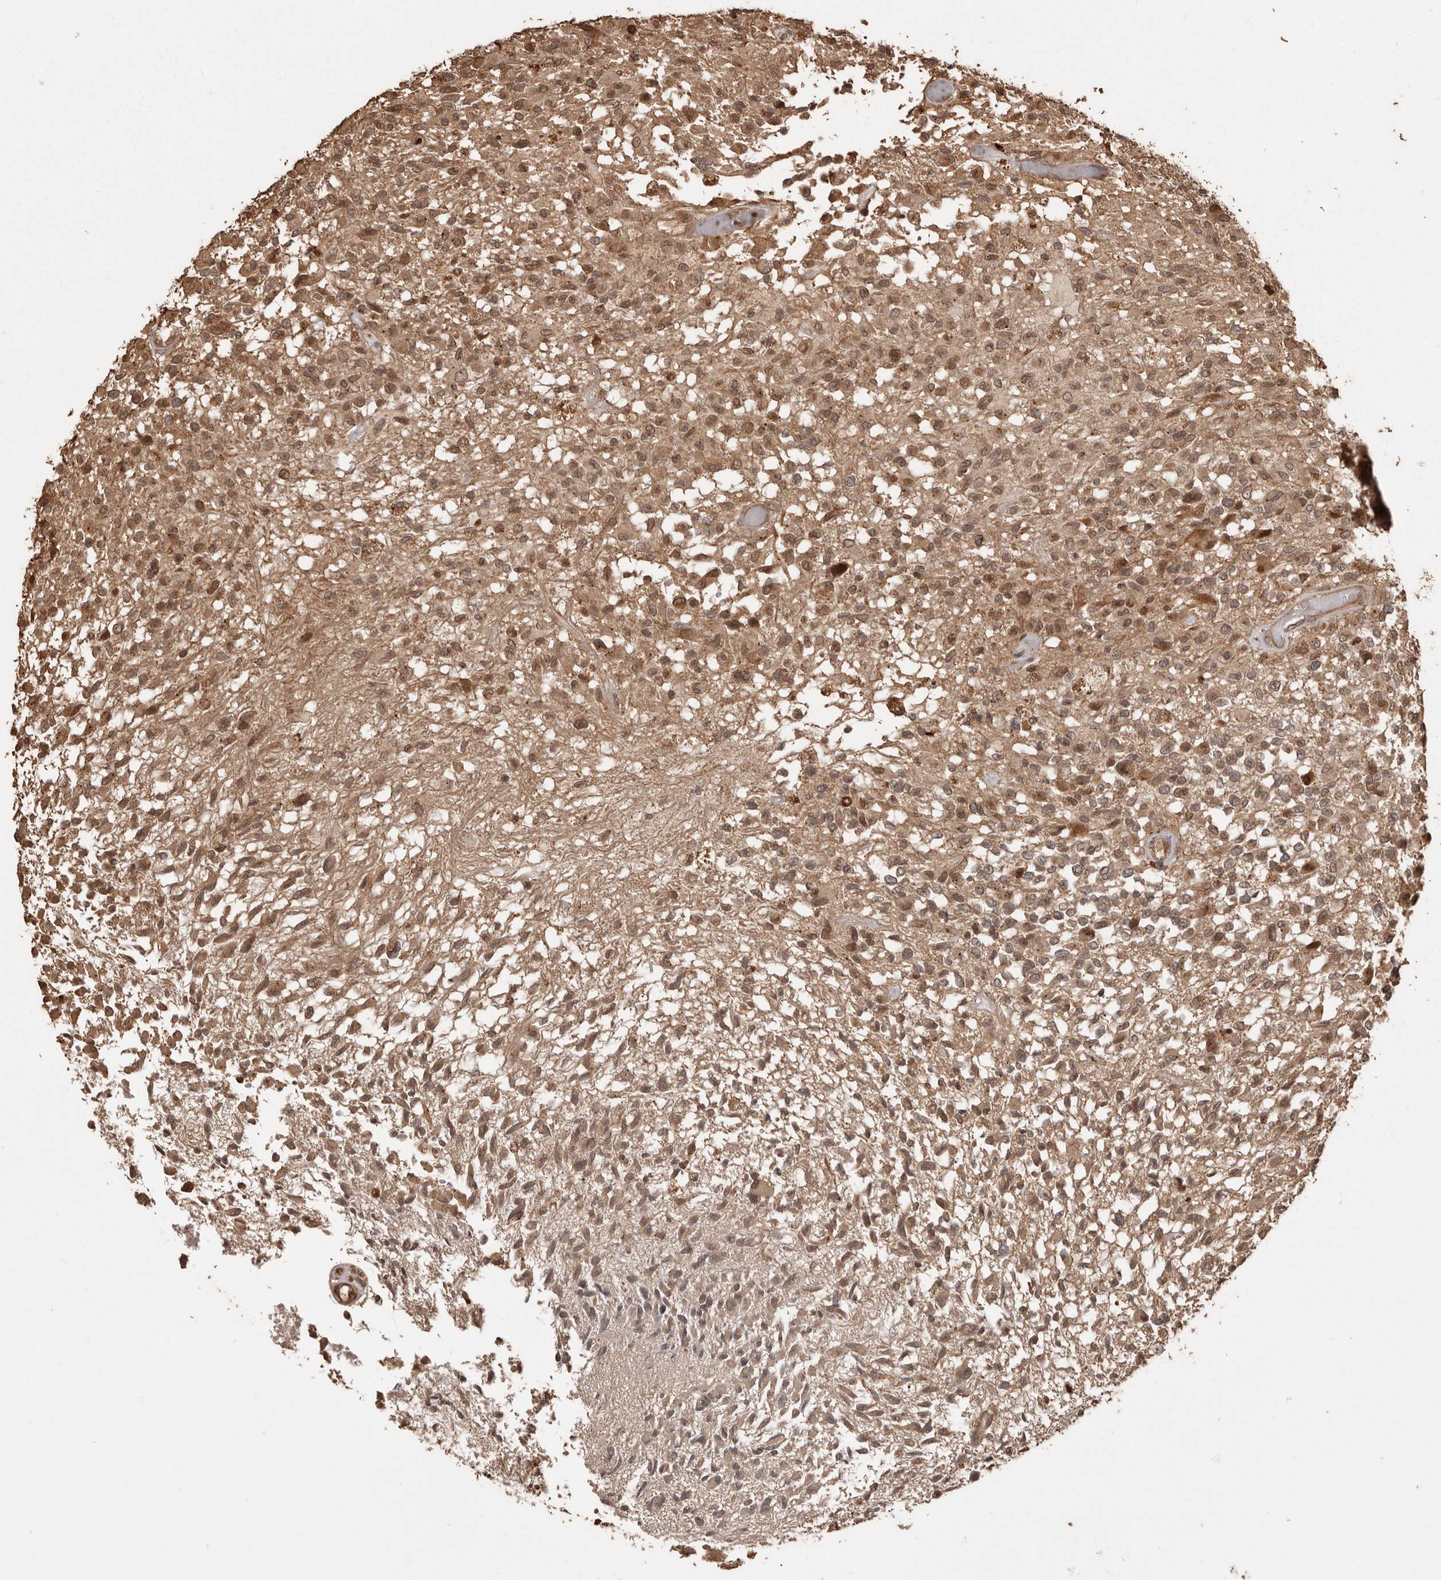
{"staining": {"intensity": "moderate", "quantity": ">75%", "location": "cytoplasmic/membranous,nuclear"}, "tissue": "glioma", "cell_type": "Tumor cells", "image_type": "cancer", "snomed": [{"axis": "morphology", "description": "Glioma, malignant, High grade"}, {"axis": "morphology", "description": "Glioblastoma, NOS"}, {"axis": "topography", "description": "Brain"}], "caption": "Moderate cytoplasmic/membranous and nuclear positivity is present in approximately >75% of tumor cells in glioma.", "gene": "NUP43", "patient": {"sex": "male", "age": 60}}